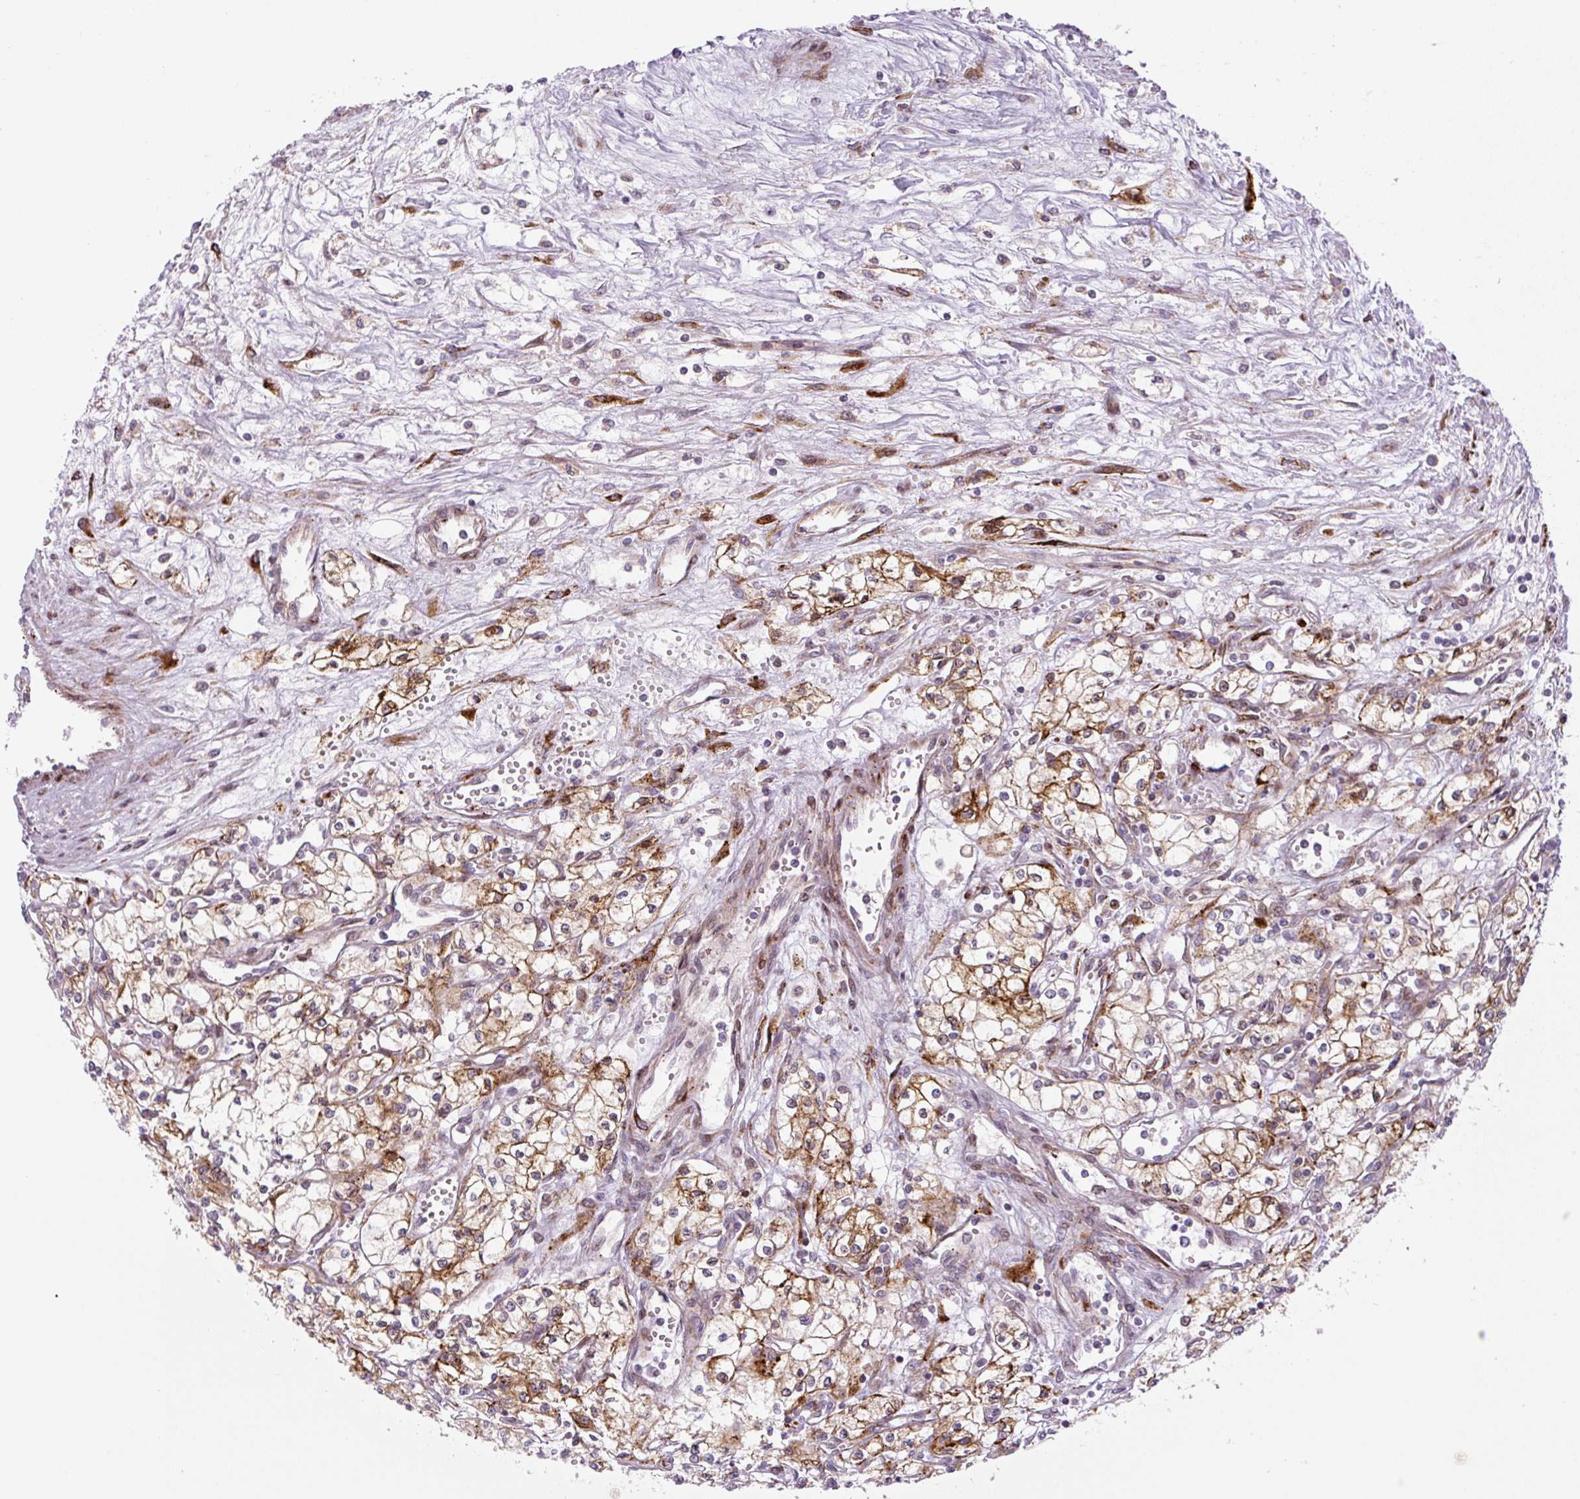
{"staining": {"intensity": "moderate", "quantity": ">75%", "location": "cytoplasmic/membranous"}, "tissue": "renal cancer", "cell_type": "Tumor cells", "image_type": "cancer", "snomed": [{"axis": "morphology", "description": "Adenocarcinoma, NOS"}, {"axis": "topography", "description": "Kidney"}], "caption": "Renal adenocarcinoma stained for a protein shows moderate cytoplasmic/membranous positivity in tumor cells.", "gene": "DISP3", "patient": {"sex": "male", "age": 59}}